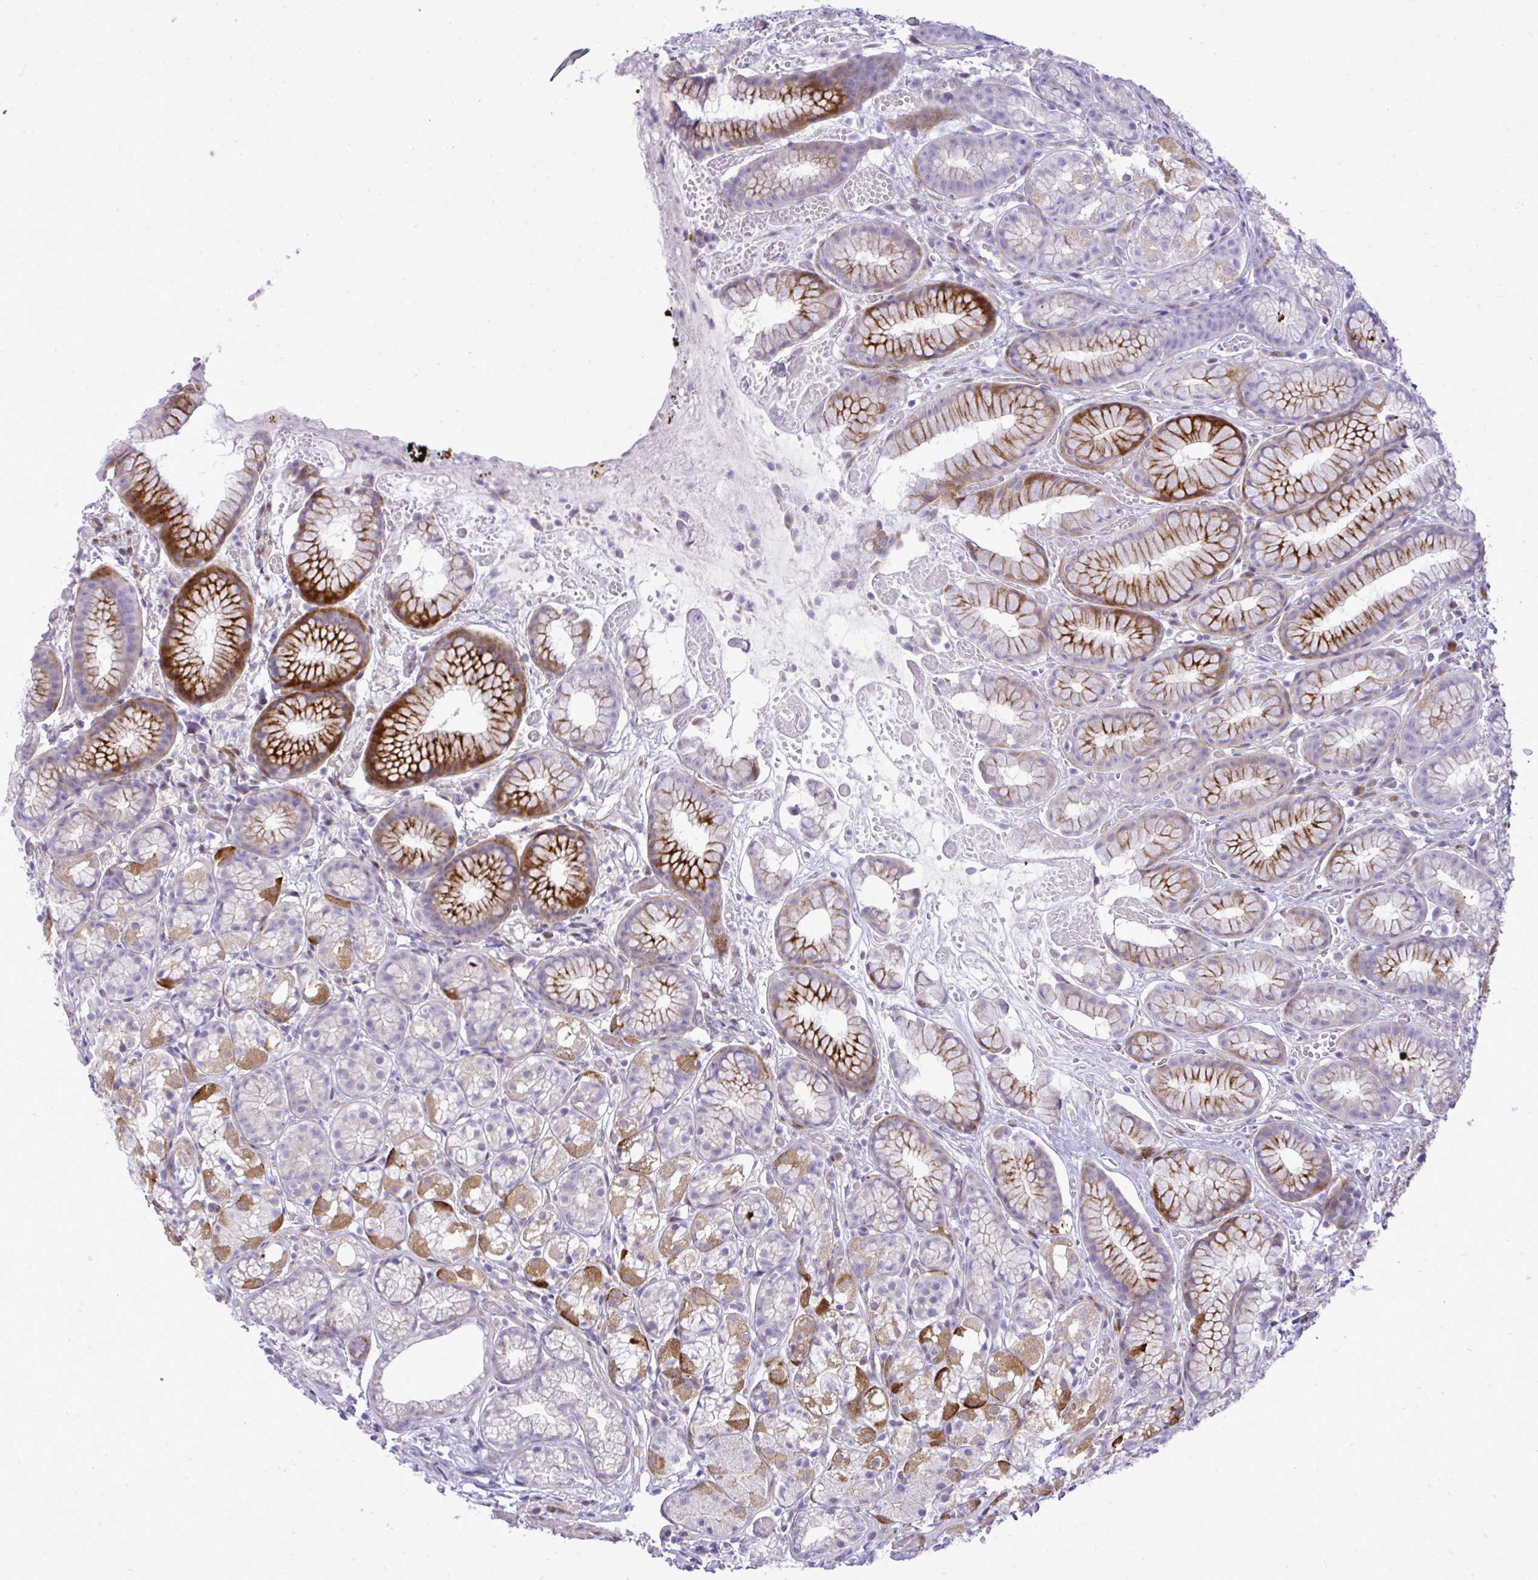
{"staining": {"intensity": "strong", "quantity": "25%-75%", "location": "cytoplasmic/membranous"}, "tissue": "stomach", "cell_type": "Glandular cells", "image_type": "normal", "snomed": [{"axis": "morphology", "description": "Normal tissue, NOS"}, {"axis": "topography", "description": "Smooth muscle"}, {"axis": "topography", "description": "Stomach"}], "caption": "The photomicrograph demonstrates a brown stain indicating the presence of a protein in the cytoplasmic/membranous of glandular cells in stomach.", "gene": "CASTOR2", "patient": {"sex": "male", "age": 70}}